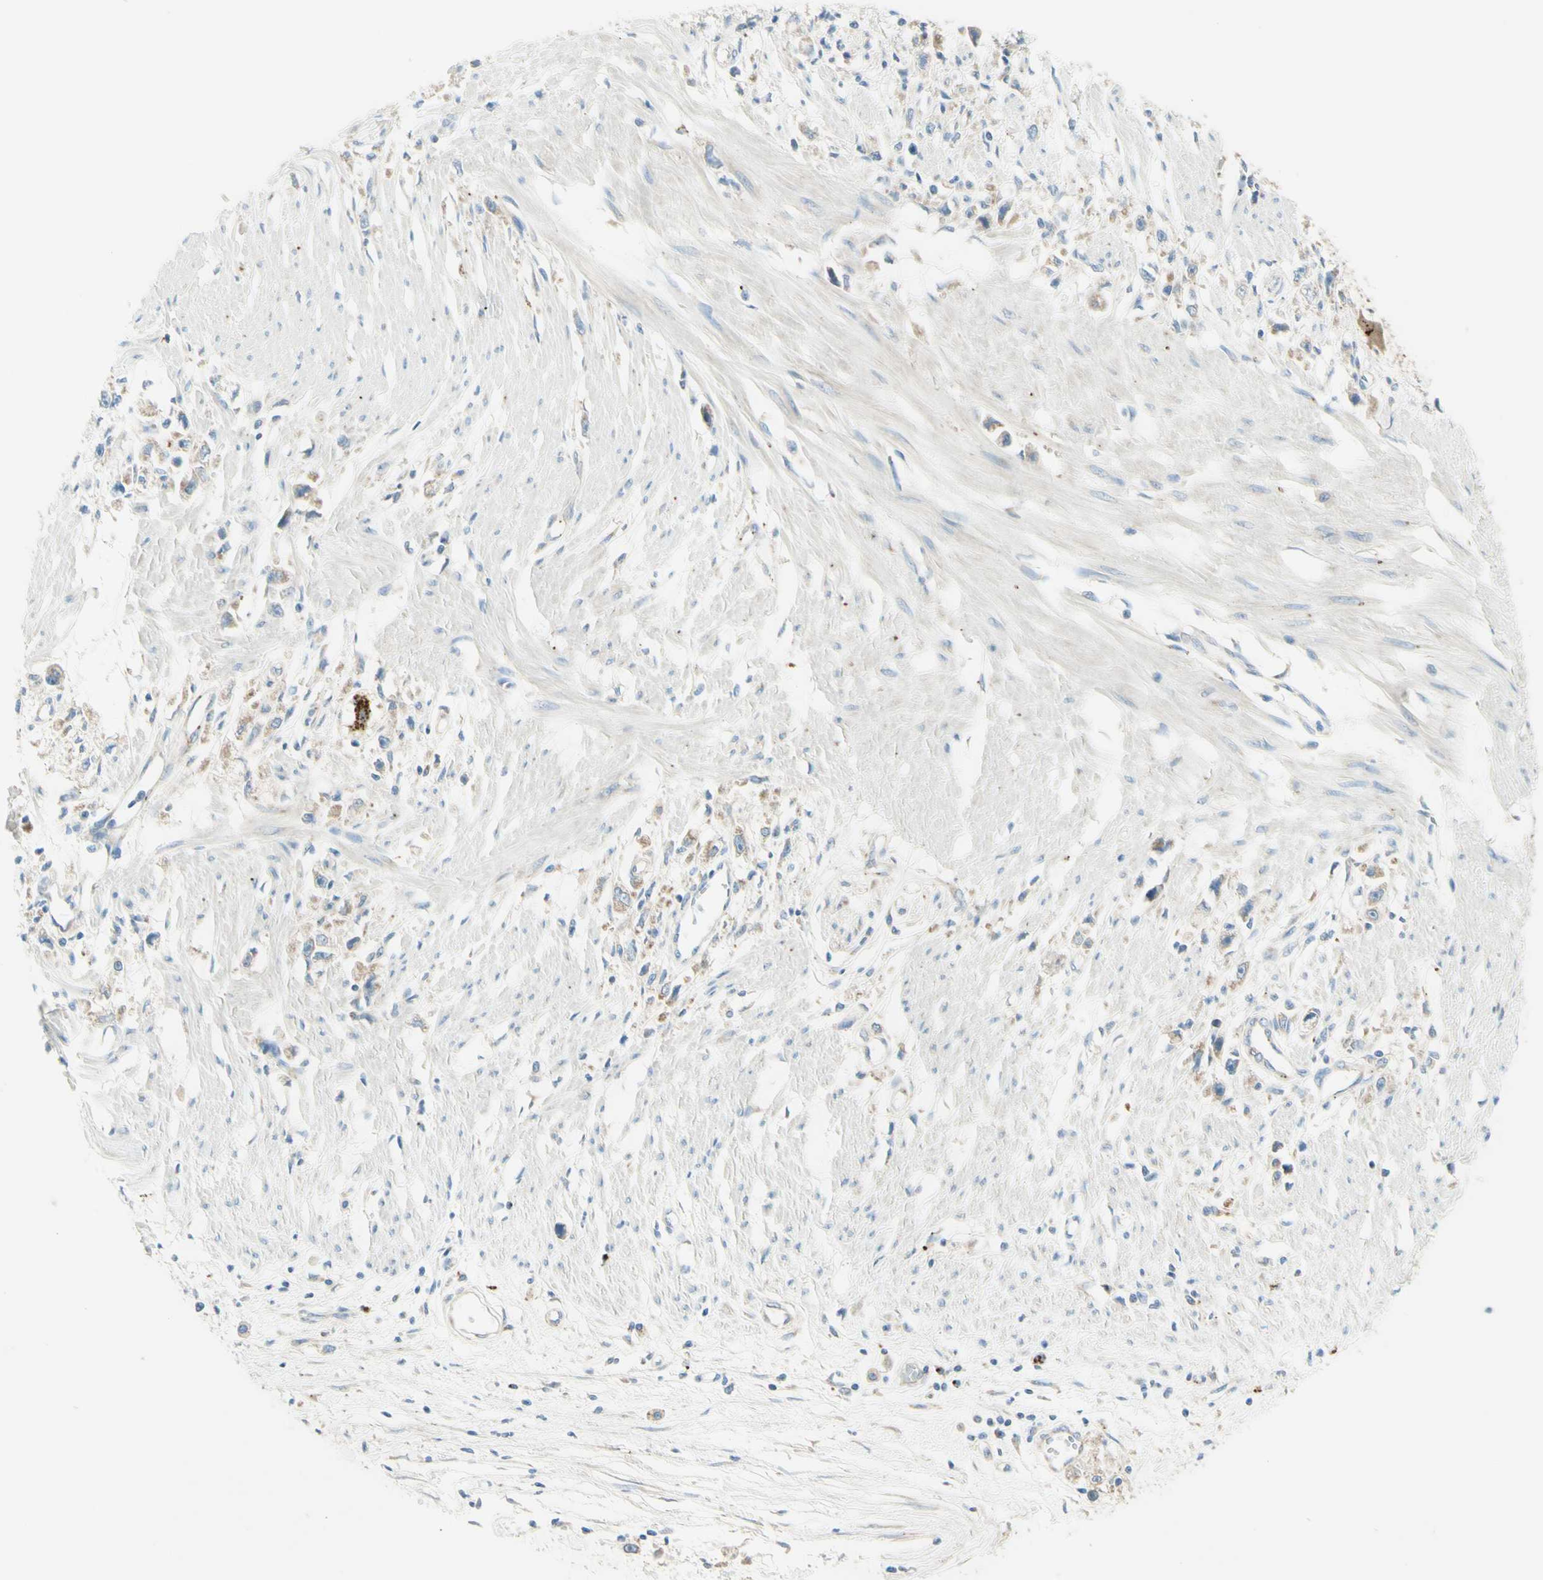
{"staining": {"intensity": "weak", "quantity": ">75%", "location": "cytoplasmic/membranous"}, "tissue": "stomach cancer", "cell_type": "Tumor cells", "image_type": "cancer", "snomed": [{"axis": "morphology", "description": "Adenocarcinoma, NOS"}, {"axis": "topography", "description": "Stomach"}], "caption": "The micrograph displays immunohistochemical staining of adenocarcinoma (stomach). There is weak cytoplasmic/membranous expression is appreciated in approximately >75% of tumor cells.", "gene": "ARMC10", "patient": {"sex": "female", "age": 59}}